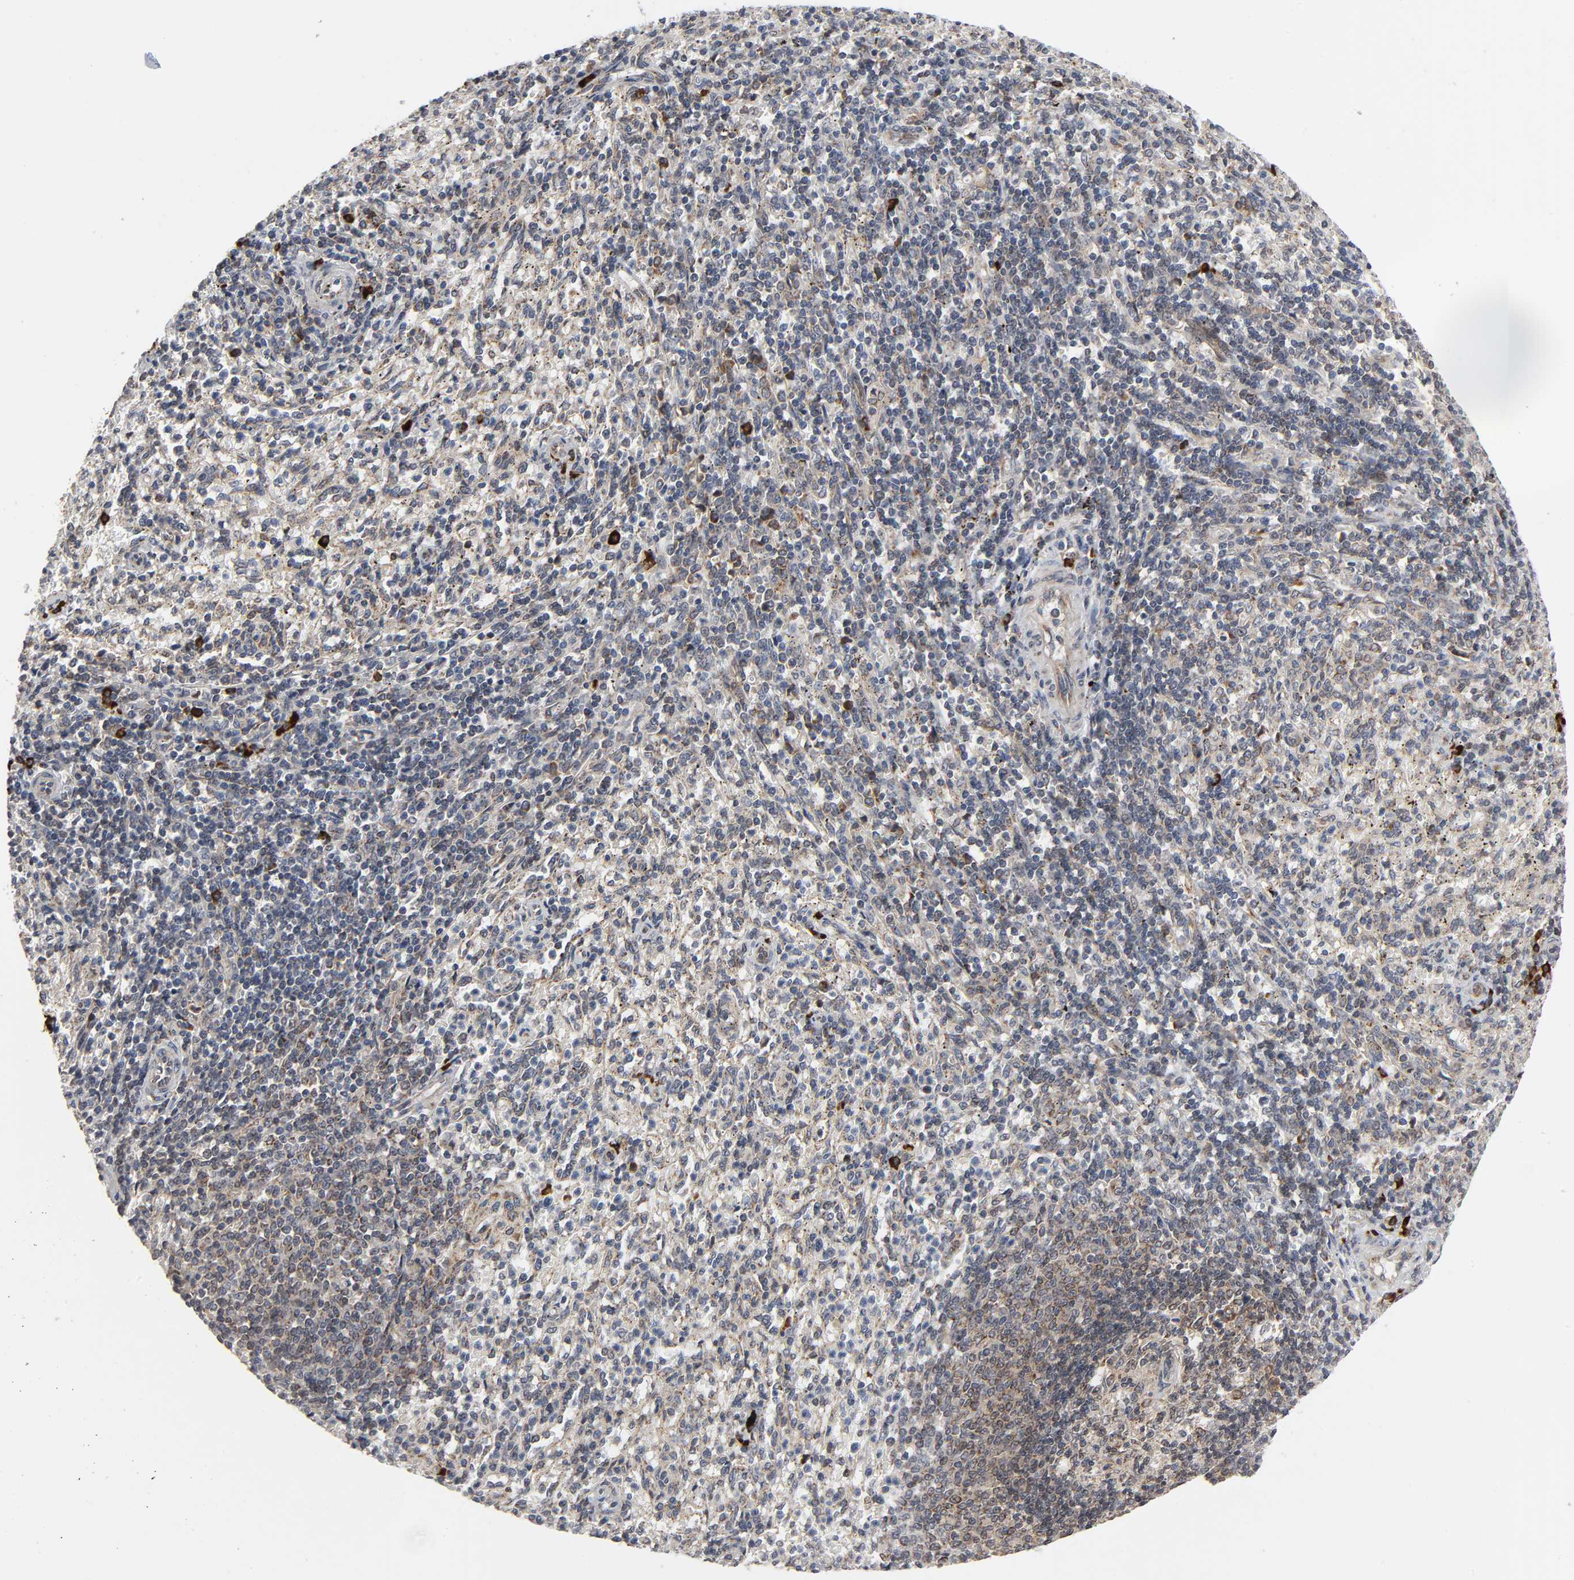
{"staining": {"intensity": "weak", "quantity": ">75%", "location": "cytoplasmic/membranous"}, "tissue": "spleen", "cell_type": "Cells in red pulp", "image_type": "normal", "snomed": [{"axis": "morphology", "description": "Normal tissue, NOS"}, {"axis": "topography", "description": "Spleen"}], "caption": "About >75% of cells in red pulp in unremarkable human spleen demonstrate weak cytoplasmic/membranous protein expression as visualized by brown immunohistochemical staining.", "gene": "SLC30A9", "patient": {"sex": "female", "age": 10}}